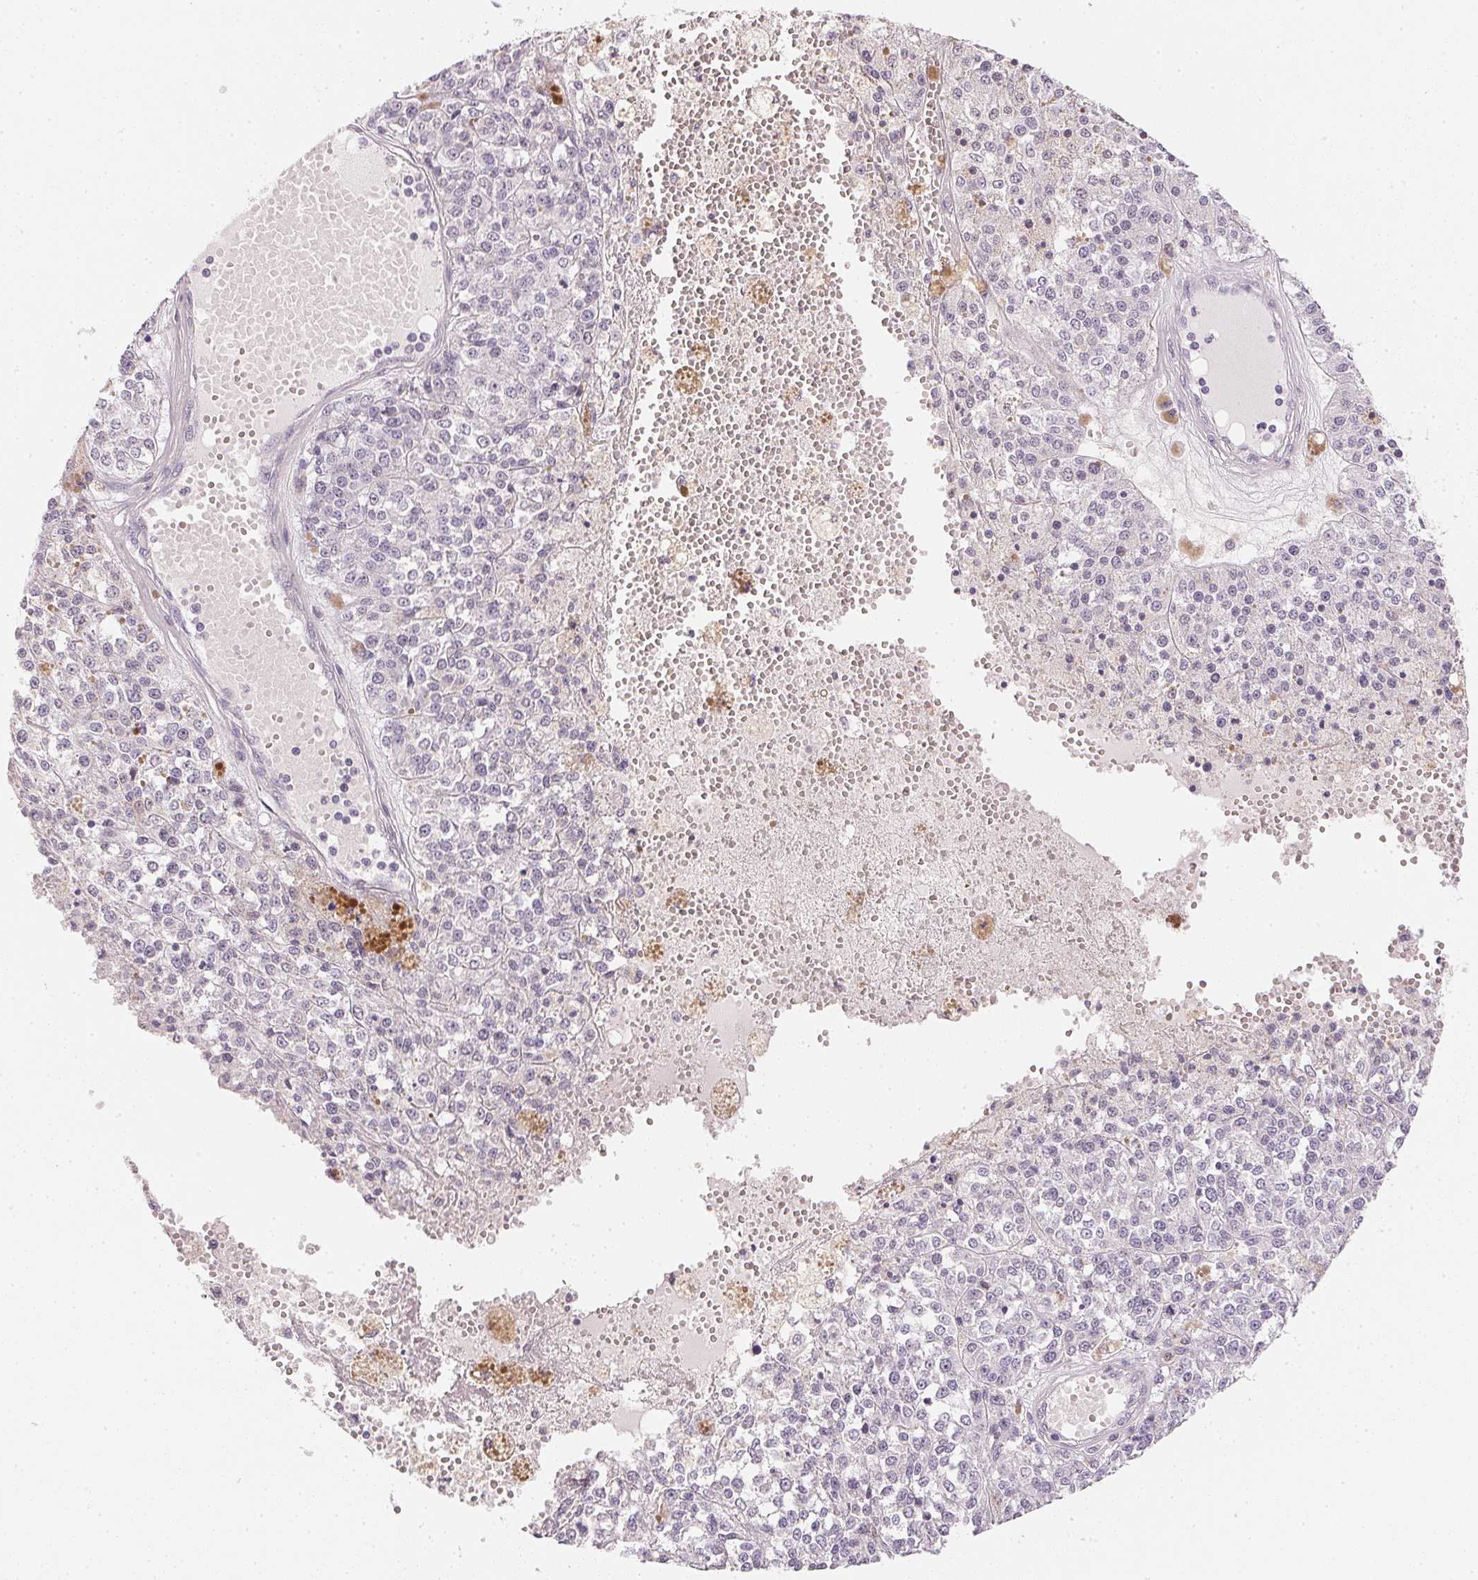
{"staining": {"intensity": "negative", "quantity": "none", "location": "none"}, "tissue": "melanoma", "cell_type": "Tumor cells", "image_type": "cancer", "snomed": [{"axis": "morphology", "description": "Malignant melanoma, Metastatic site"}, {"axis": "topography", "description": "Lymph node"}], "caption": "The micrograph shows no staining of tumor cells in malignant melanoma (metastatic site).", "gene": "PPY", "patient": {"sex": "female", "age": 64}}